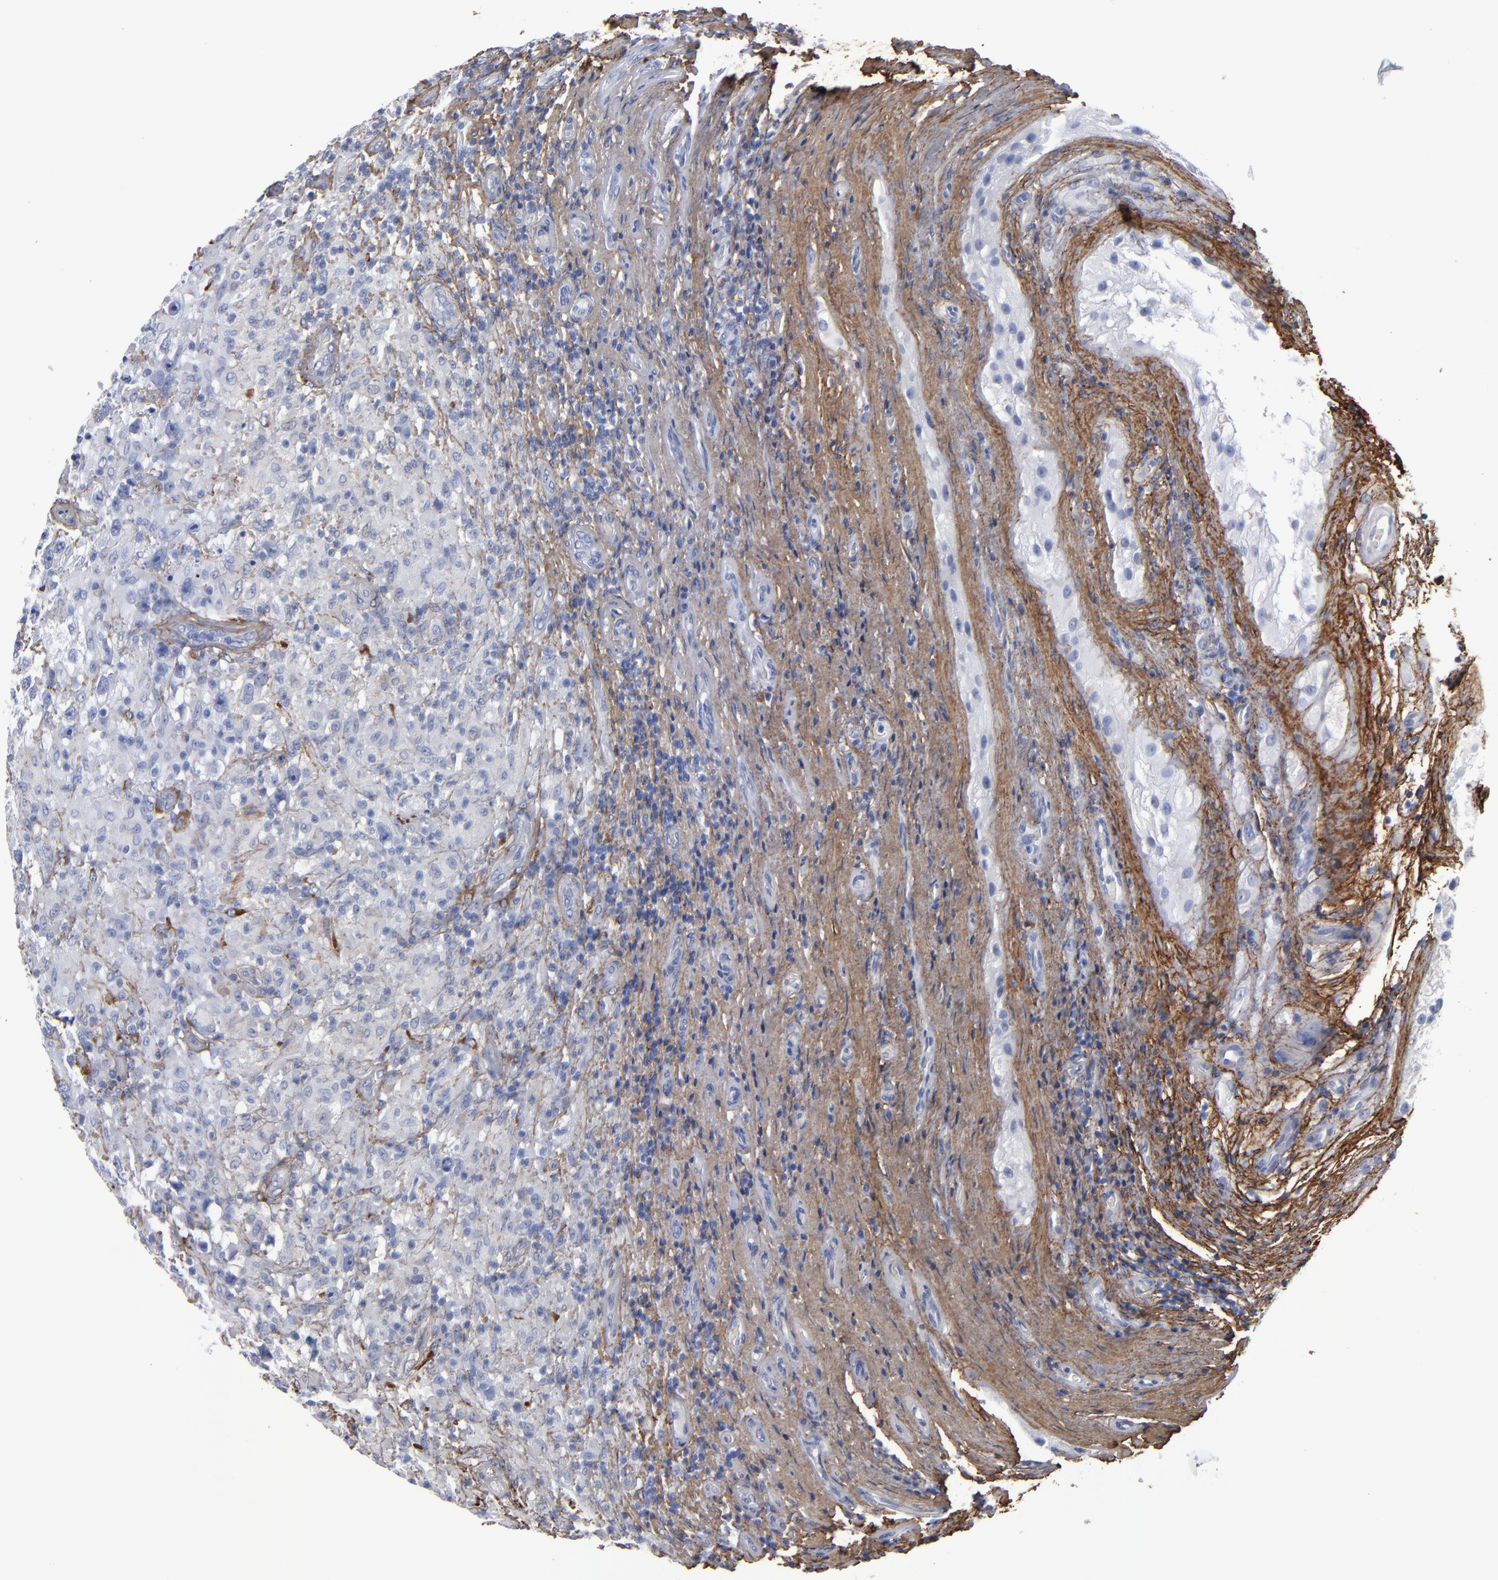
{"staining": {"intensity": "negative", "quantity": "none", "location": "none"}, "tissue": "testis cancer", "cell_type": "Tumor cells", "image_type": "cancer", "snomed": [{"axis": "morphology", "description": "Seminoma, NOS"}, {"axis": "topography", "description": "Testis"}], "caption": "IHC of seminoma (testis) displays no expression in tumor cells. The staining is performed using DAB brown chromogen with nuclei counter-stained in using hematoxylin.", "gene": "EMILIN1", "patient": {"sex": "male", "age": 34}}